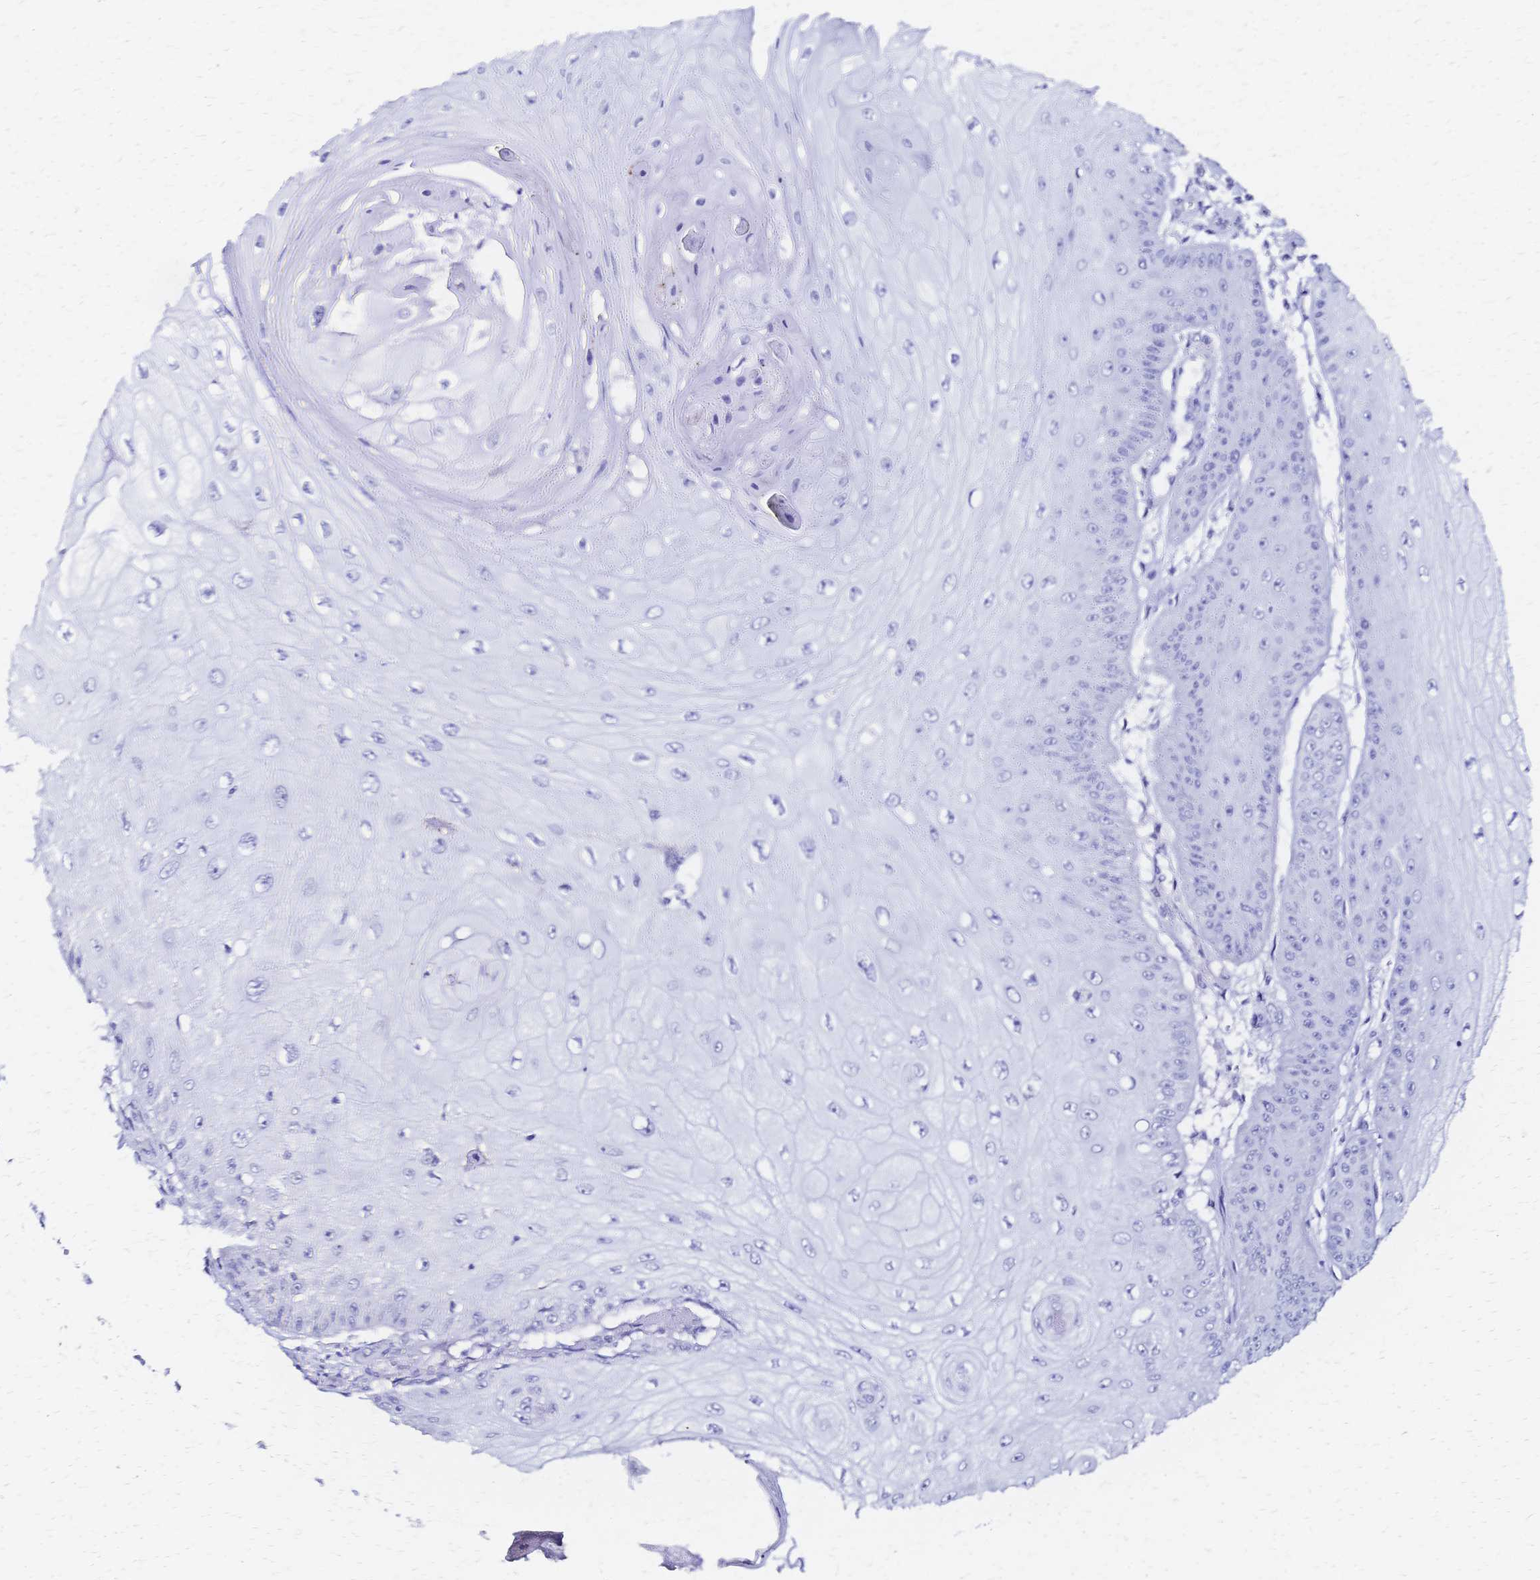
{"staining": {"intensity": "negative", "quantity": "none", "location": "none"}, "tissue": "skin cancer", "cell_type": "Tumor cells", "image_type": "cancer", "snomed": [{"axis": "morphology", "description": "Squamous cell carcinoma, NOS"}, {"axis": "topography", "description": "Skin"}], "caption": "Photomicrograph shows no significant protein positivity in tumor cells of skin cancer.", "gene": "SLC5A1", "patient": {"sex": "male", "age": 70}}